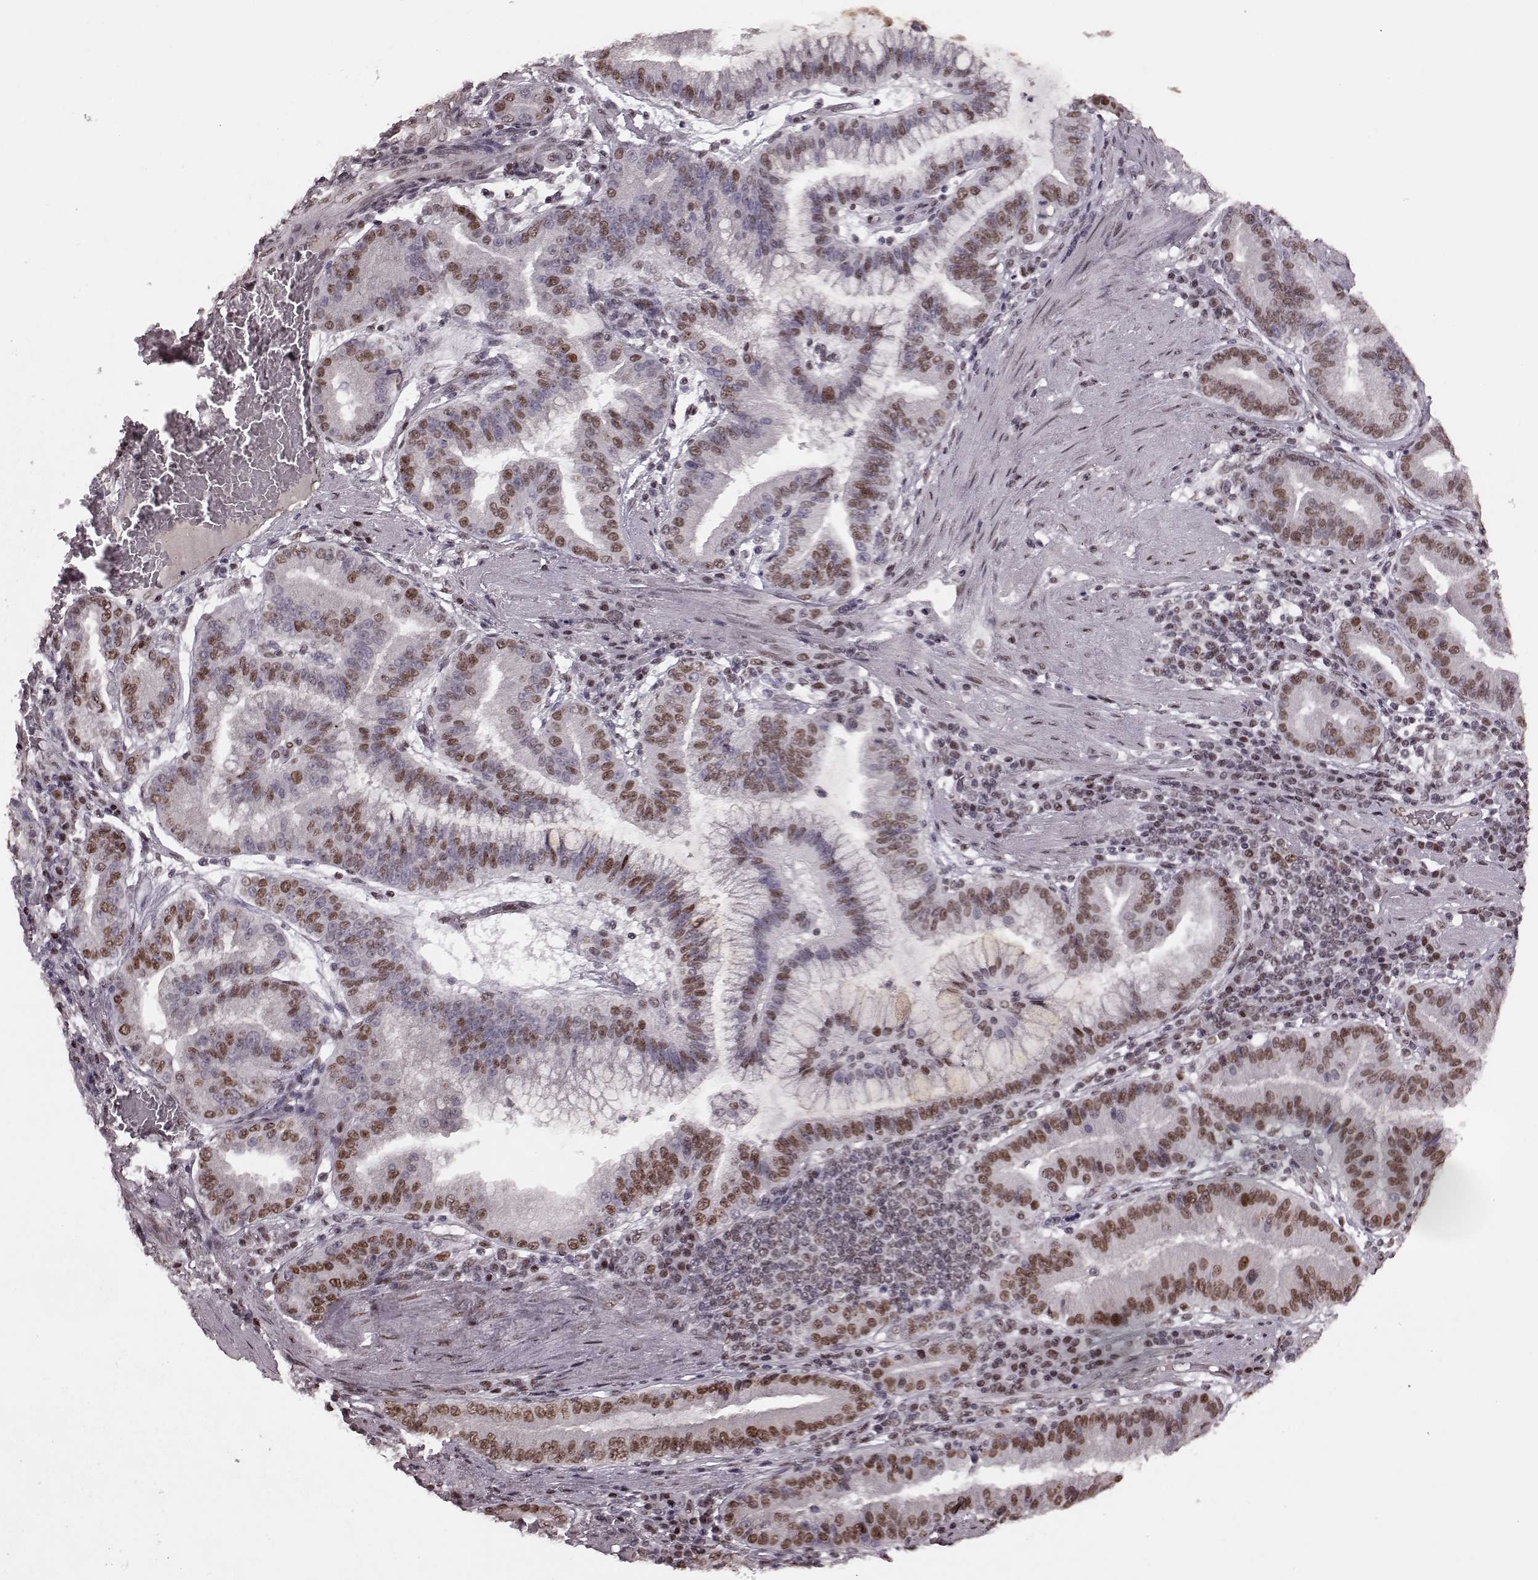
{"staining": {"intensity": "moderate", "quantity": "25%-75%", "location": "nuclear"}, "tissue": "stomach cancer", "cell_type": "Tumor cells", "image_type": "cancer", "snomed": [{"axis": "morphology", "description": "Adenocarcinoma, NOS"}, {"axis": "topography", "description": "Stomach"}], "caption": "Adenocarcinoma (stomach) stained with a brown dye shows moderate nuclear positive positivity in approximately 25%-75% of tumor cells.", "gene": "NR2C1", "patient": {"sex": "male", "age": 83}}